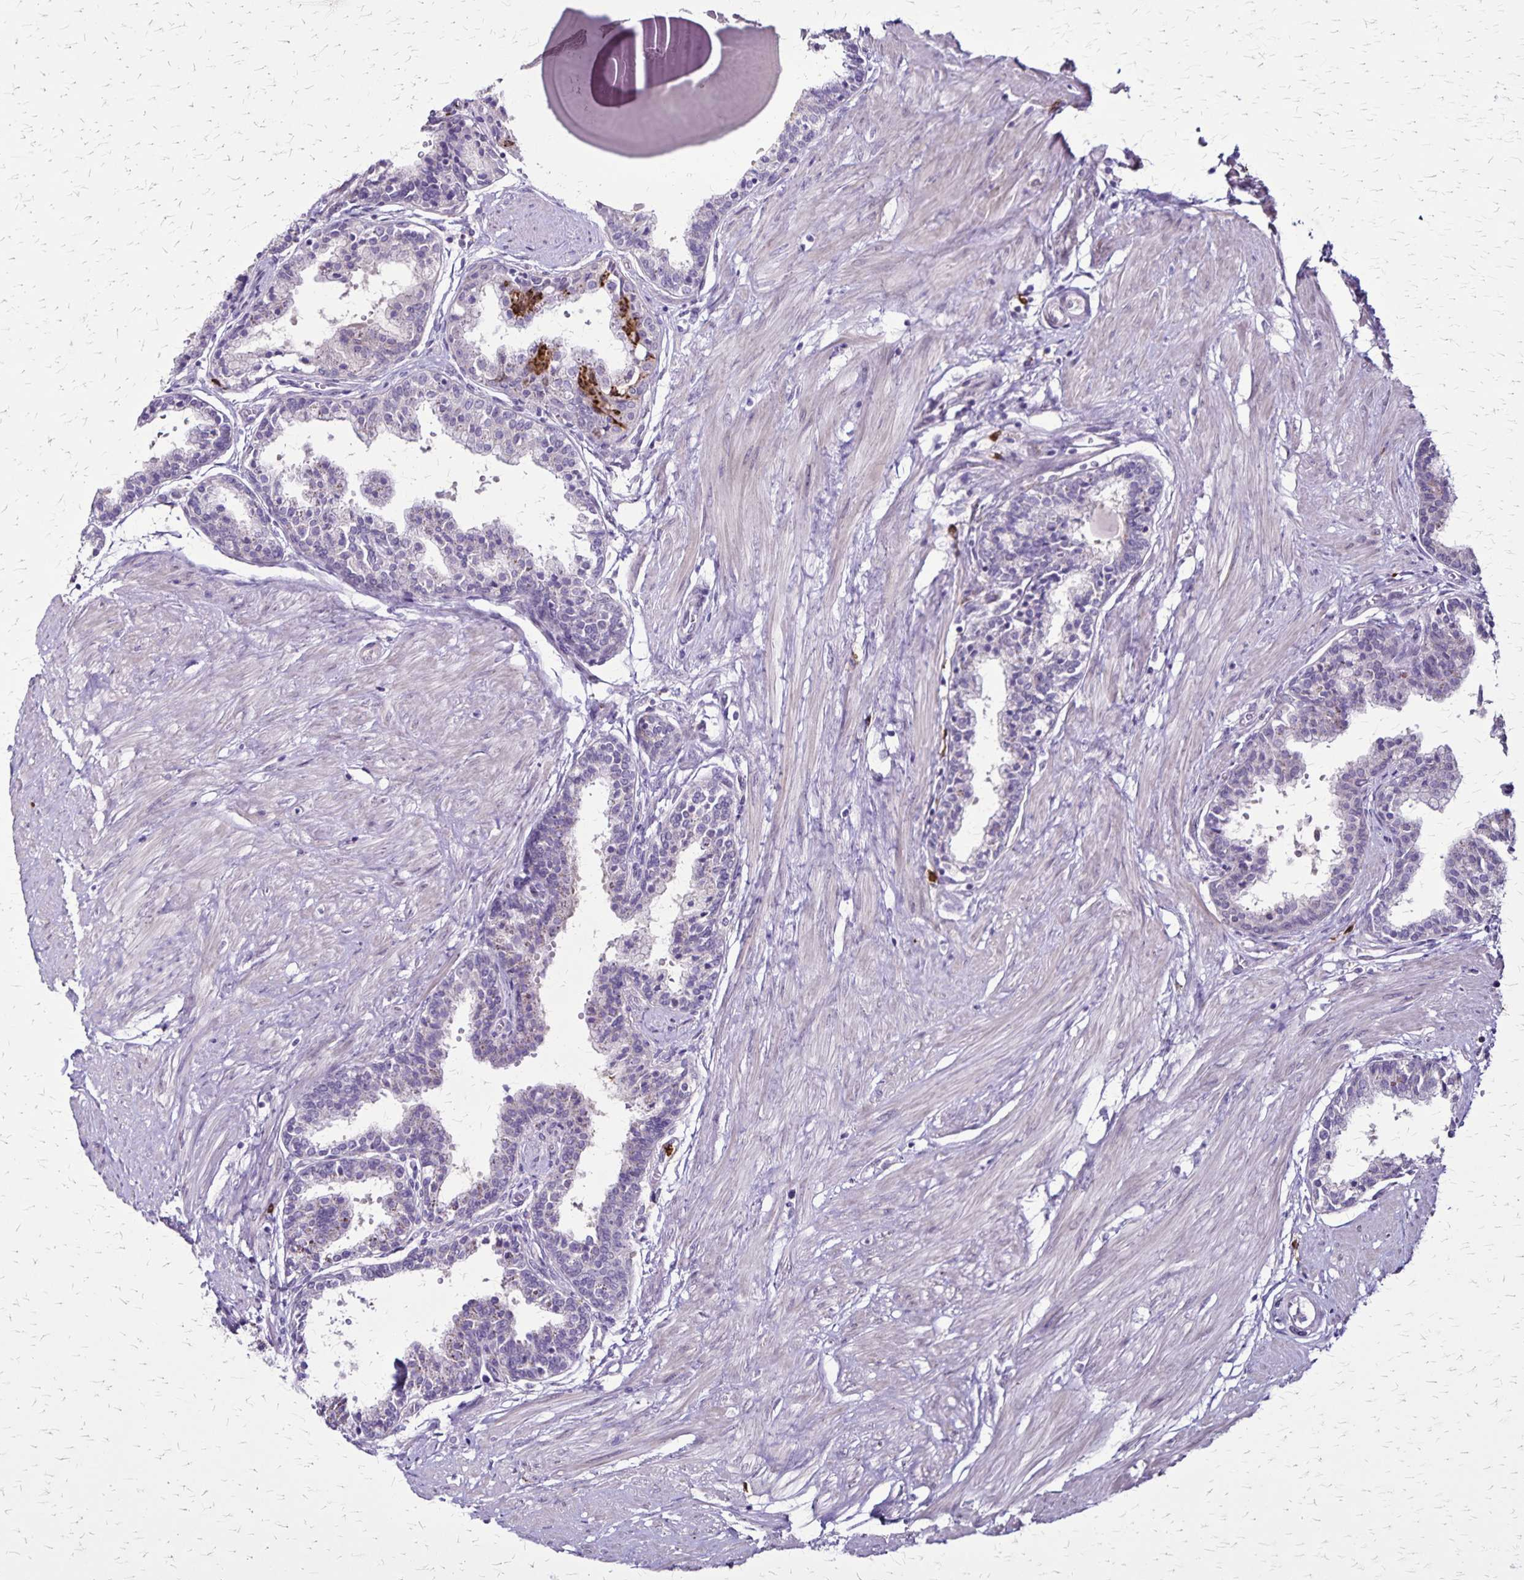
{"staining": {"intensity": "moderate", "quantity": "<25%", "location": "cytoplasmic/membranous"}, "tissue": "prostate", "cell_type": "Glandular cells", "image_type": "normal", "snomed": [{"axis": "morphology", "description": "Normal tissue, NOS"}, {"axis": "topography", "description": "Prostate"}], "caption": "Unremarkable prostate was stained to show a protein in brown. There is low levels of moderate cytoplasmic/membranous positivity in approximately <25% of glandular cells. (DAB (3,3'-diaminobenzidine) IHC, brown staining for protein, blue staining for nuclei).", "gene": "ULBP3", "patient": {"sex": "male", "age": 55}}